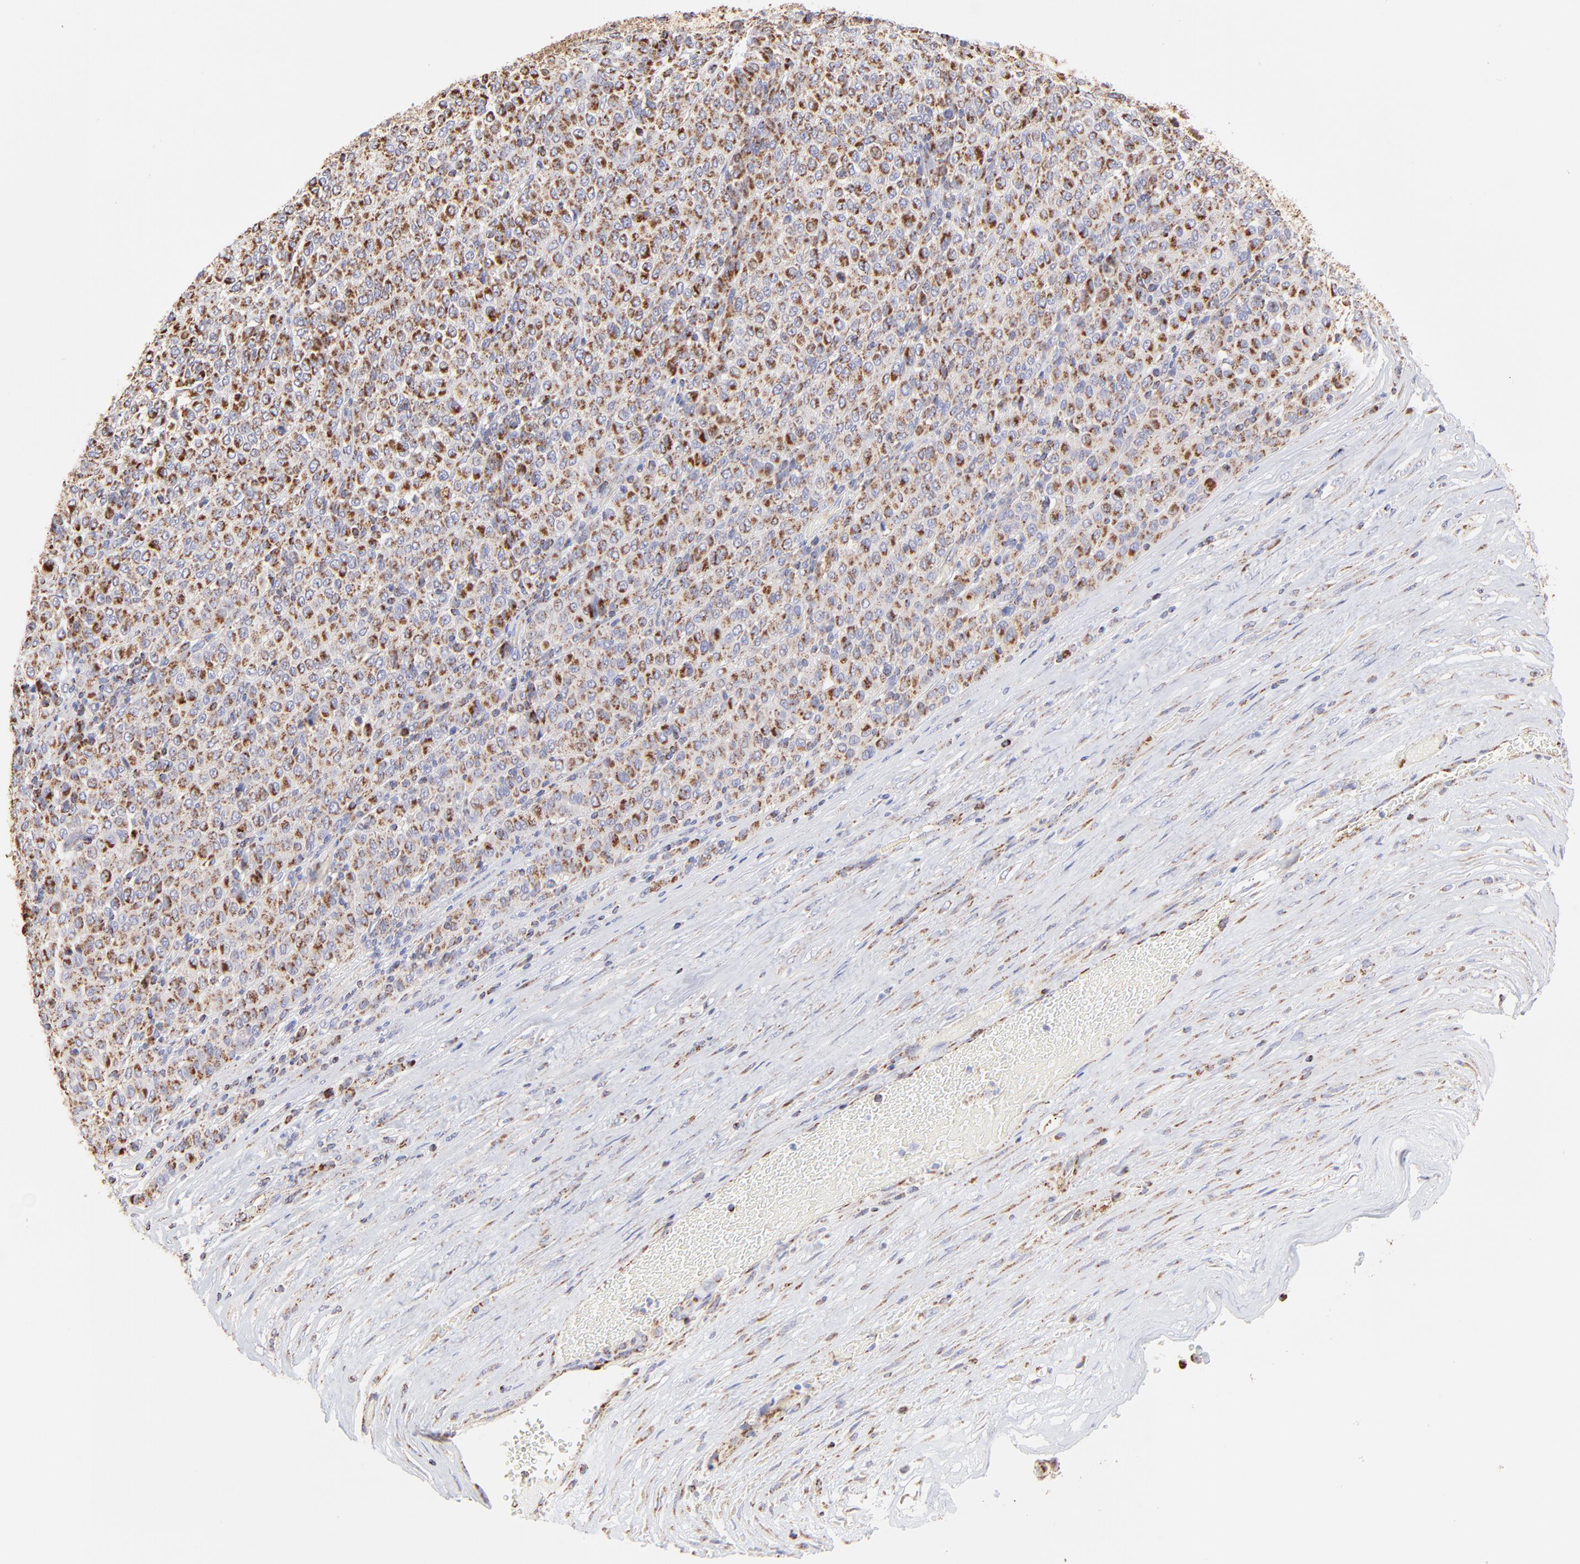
{"staining": {"intensity": "moderate", "quantity": ">75%", "location": "cytoplasmic/membranous"}, "tissue": "melanoma", "cell_type": "Tumor cells", "image_type": "cancer", "snomed": [{"axis": "morphology", "description": "Malignant melanoma, Metastatic site"}, {"axis": "topography", "description": "Pancreas"}], "caption": "Melanoma was stained to show a protein in brown. There is medium levels of moderate cytoplasmic/membranous positivity in approximately >75% of tumor cells.", "gene": "ECH1", "patient": {"sex": "female", "age": 30}}